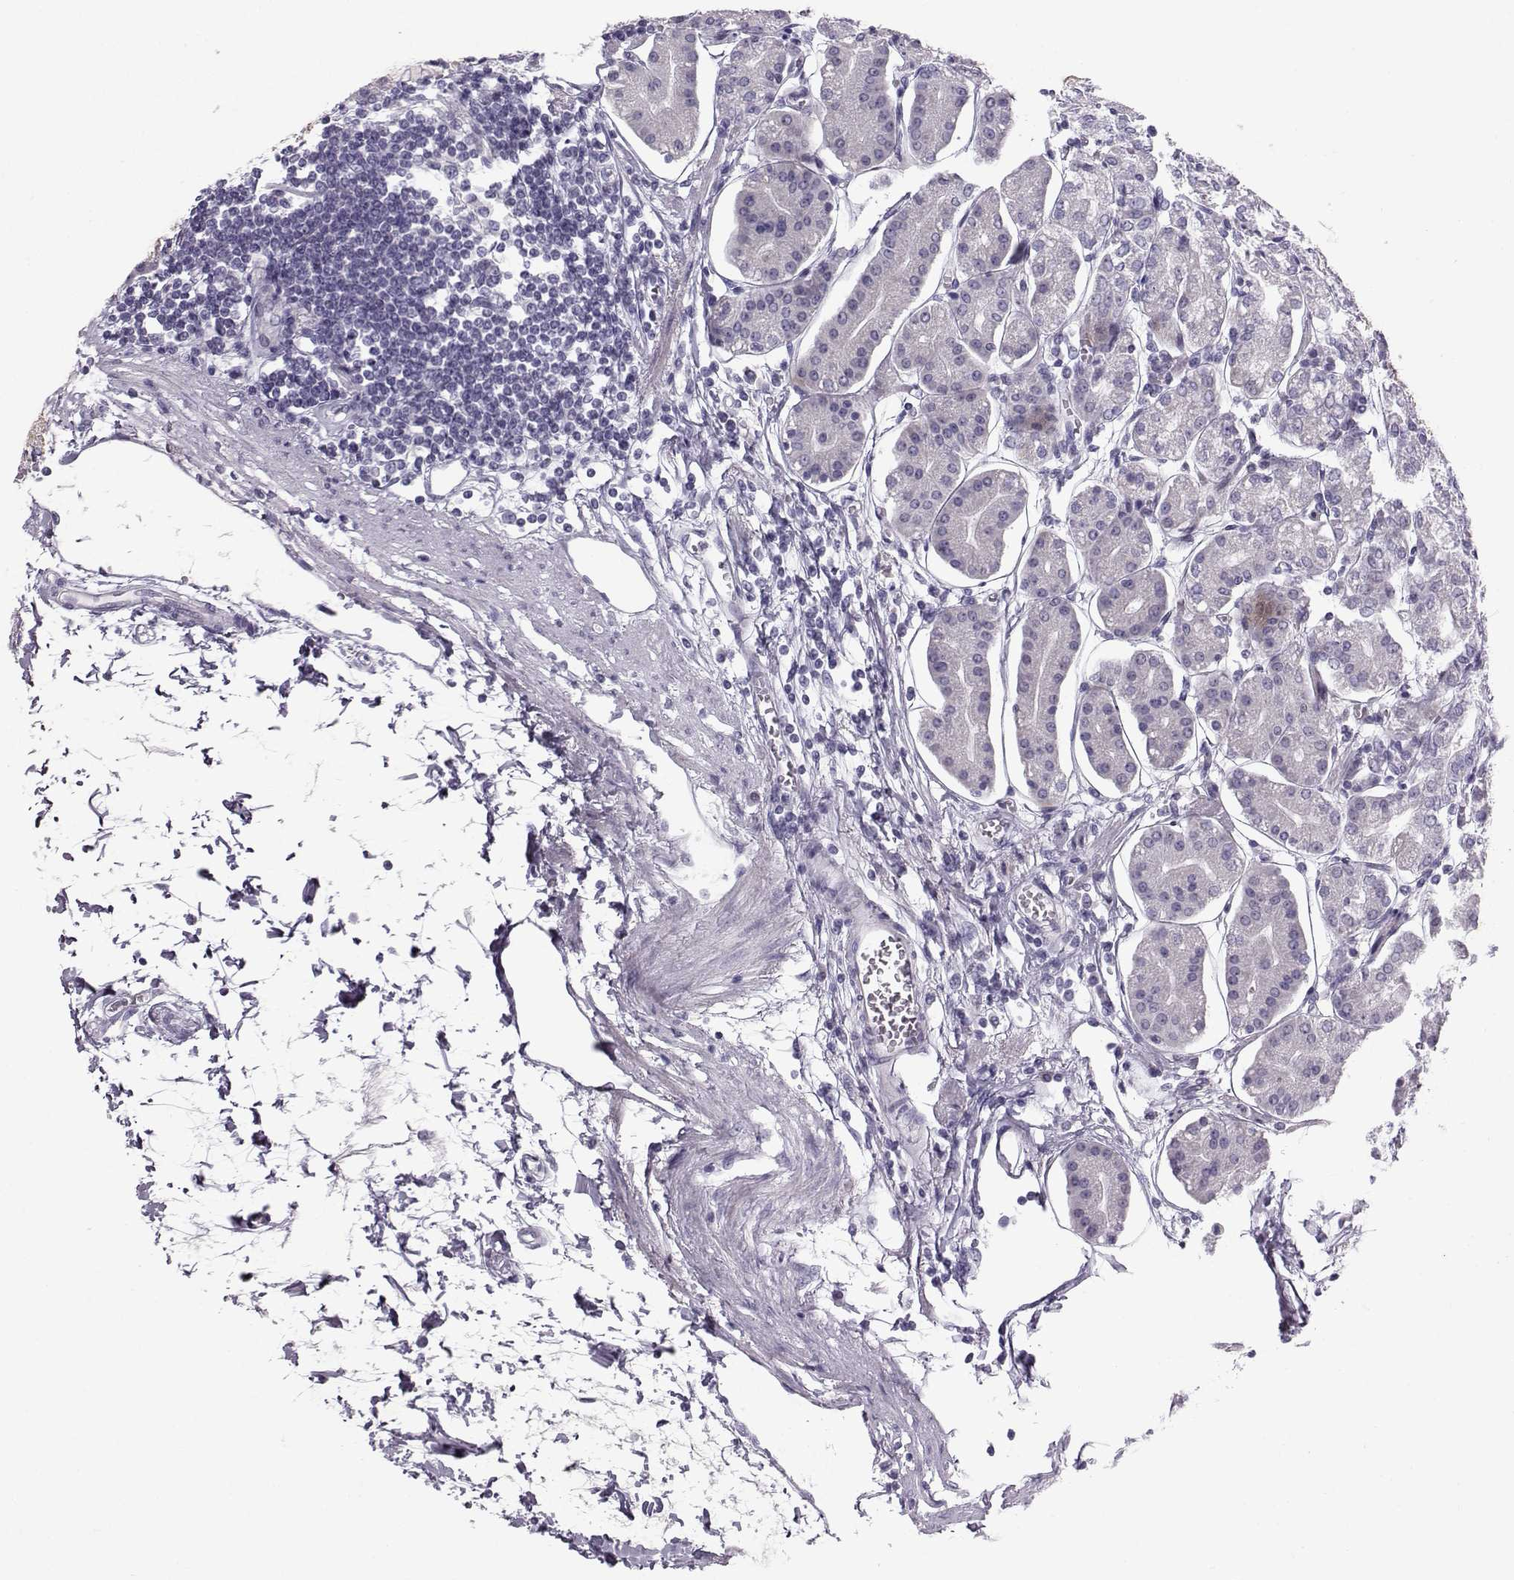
{"staining": {"intensity": "negative", "quantity": "none", "location": "none"}, "tissue": "stomach", "cell_type": "Glandular cells", "image_type": "normal", "snomed": [{"axis": "morphology", "description": "Normal tissue, NOS"}, {"axis": "topography", "description": "Skeletal muscle"}, {"axis": "topography", "description": "Stomach"}], "caption": "Unremarkable stomach was stained to show a protein in brown. There is no significant expression in glandular cells.", "gene": "DMRT3", "patient": {"sex": "female", "age": 57}}